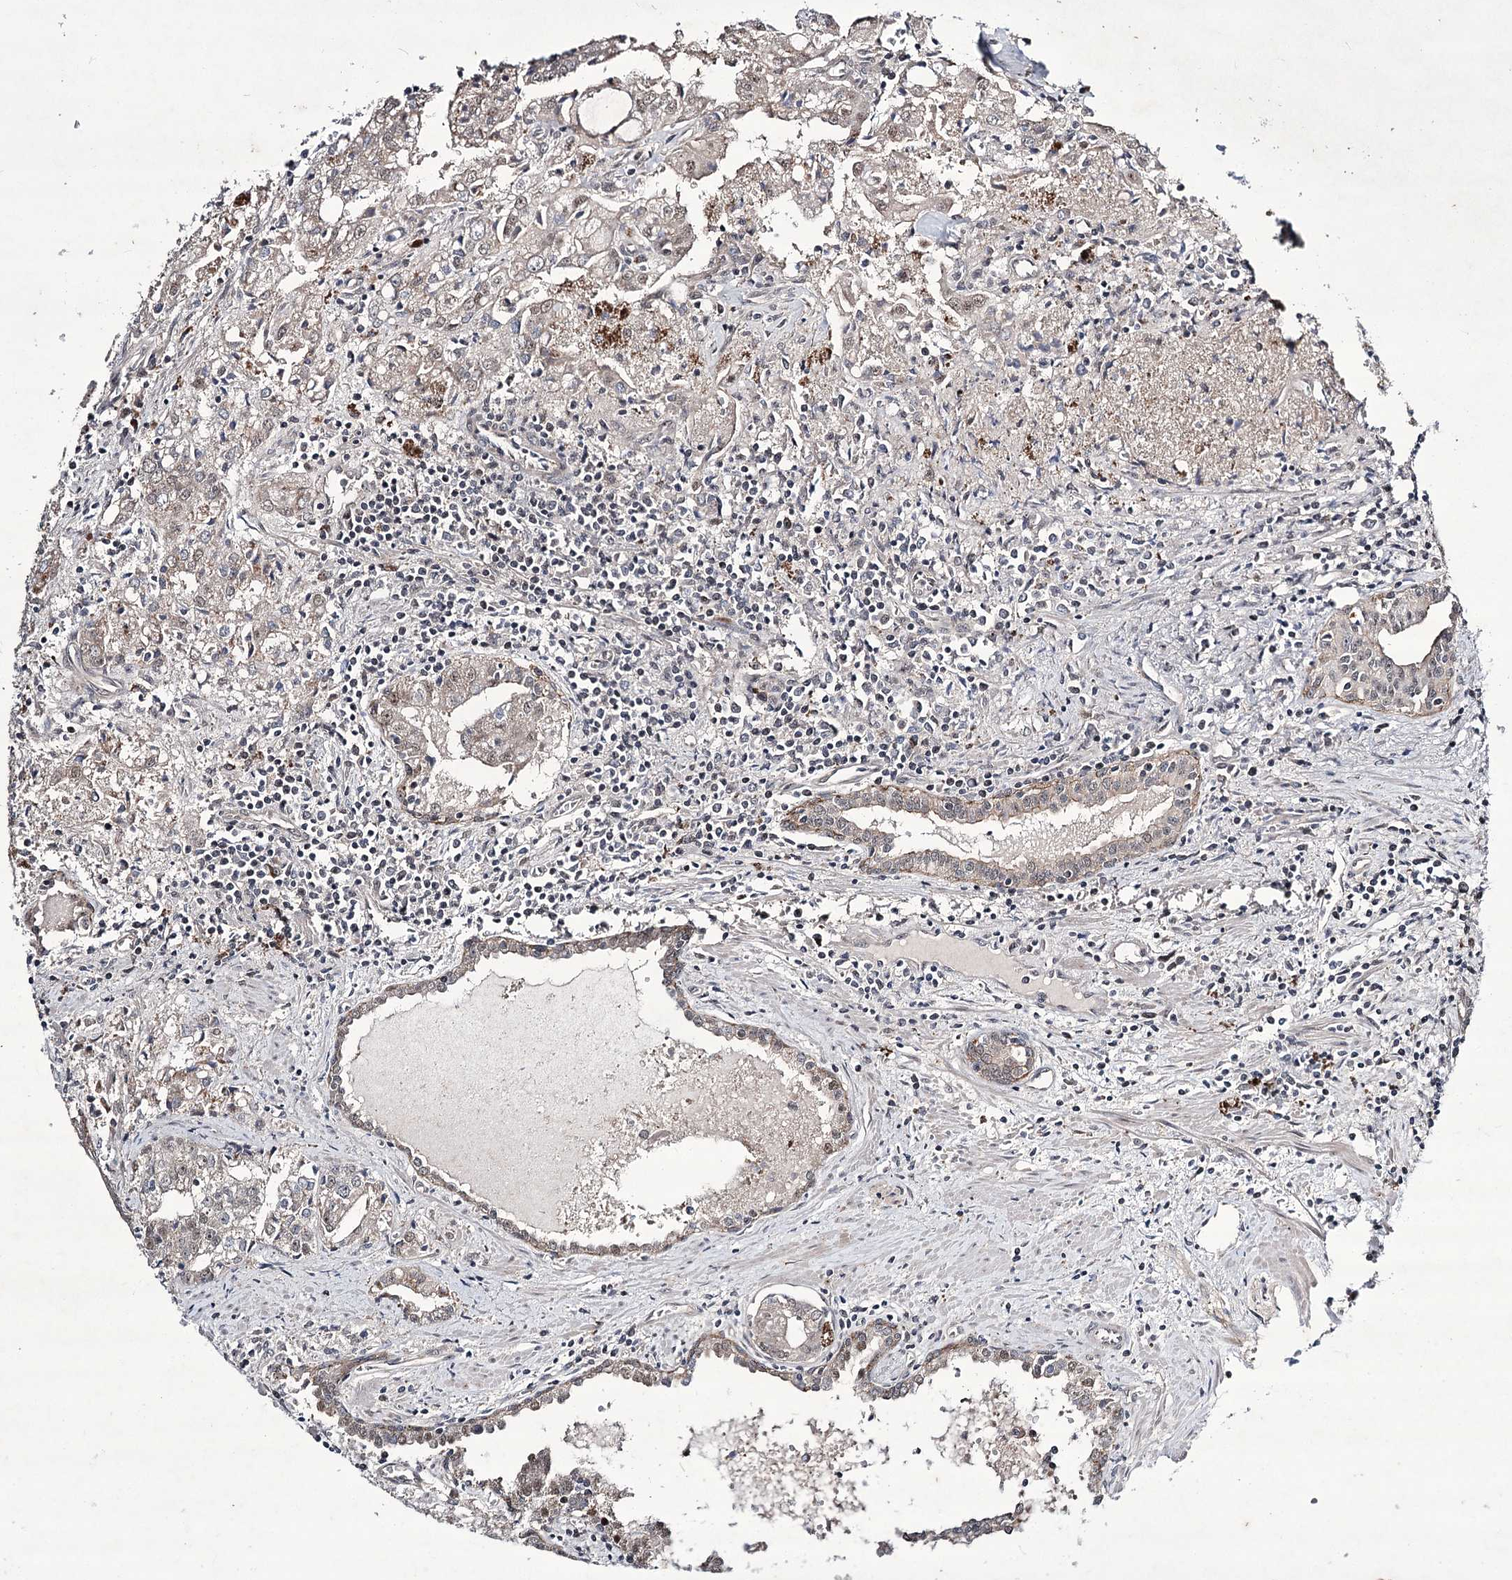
{"staining": {"intensity": "weak", "quantity": "<25%", "location": "cytoplasmic/membranous"}, "tissue": "prostate cancer", "cell_type": "Tumor cells", "image_type": "cancer", "snomed": [{"axis": "morphology", "description": "Adenocarcinoma, High grade"}, {"axis": "topography", "description": "Prostate"}], "caption": "High power microscopy image of an IHC micrograph of prostate cancer, revealing no significant expression in tumor cells.", "gene": "HOXC11", "patient": {"sex": "male", "age": 68}}